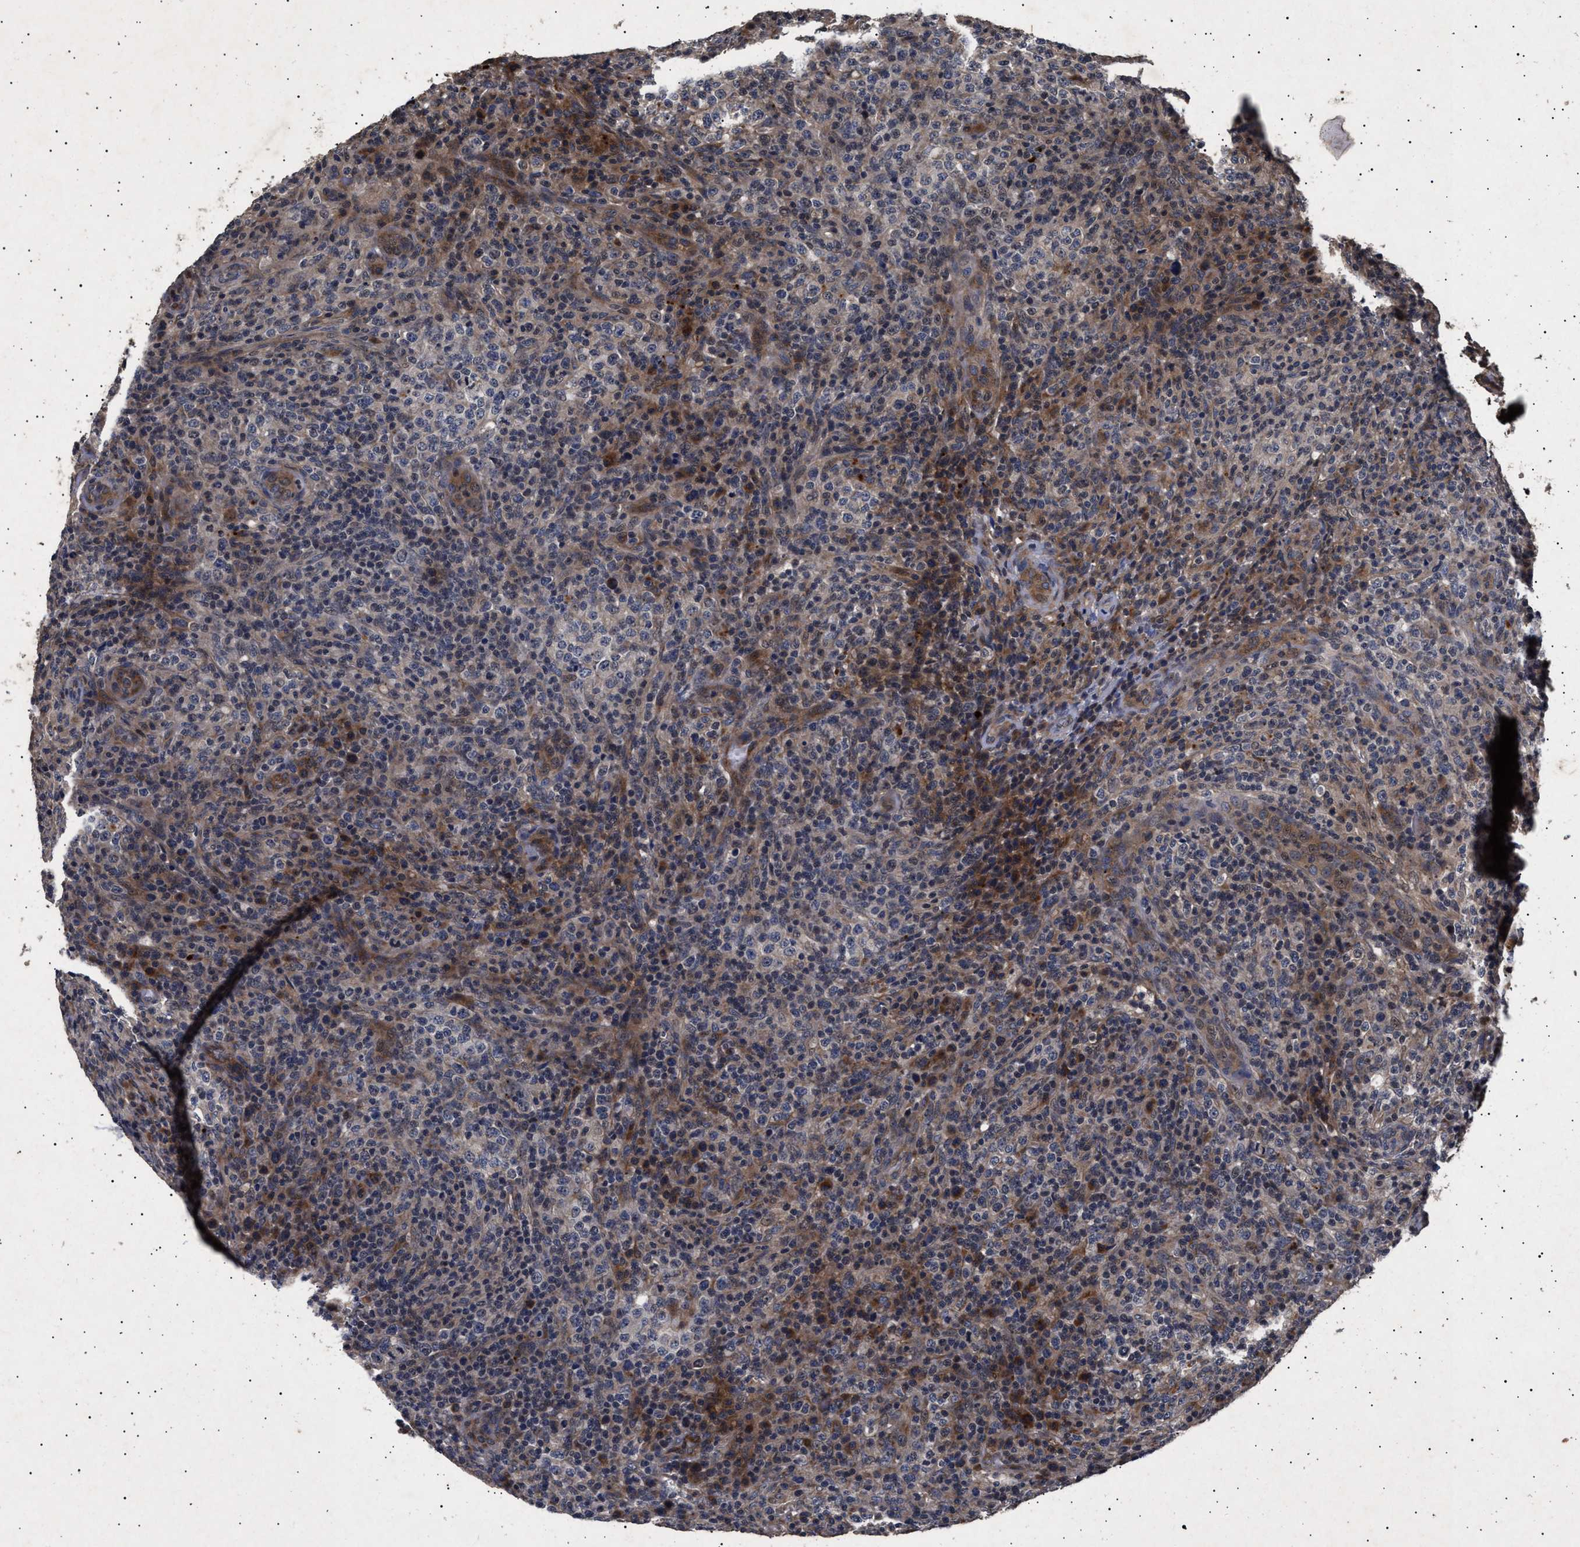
{"staining": {"intensity": "moderate", "quantity": "25%-75%", "location": "cytoplasmic/membranous"}, "tissue": "lymphoma", "cell_type": "Tumor cells", "image_type": "cancer", "snomed": [{"axis": "morphology", "description": "Malignant lymphoma, non-Hodgkin's type, High grade"}, {"axis": "topography", "description": "Lymph node"}], "caption": "High-grade malignant lymphoma, non-Hodgkin's type tissue shows moderate cytoplasmic/membranous positivity in approximately 25%-75% of tumor cells, visualized by immunohistochemistry.", "gene": "ITGB5", "patient": {"sex": "female", "age": 76}}